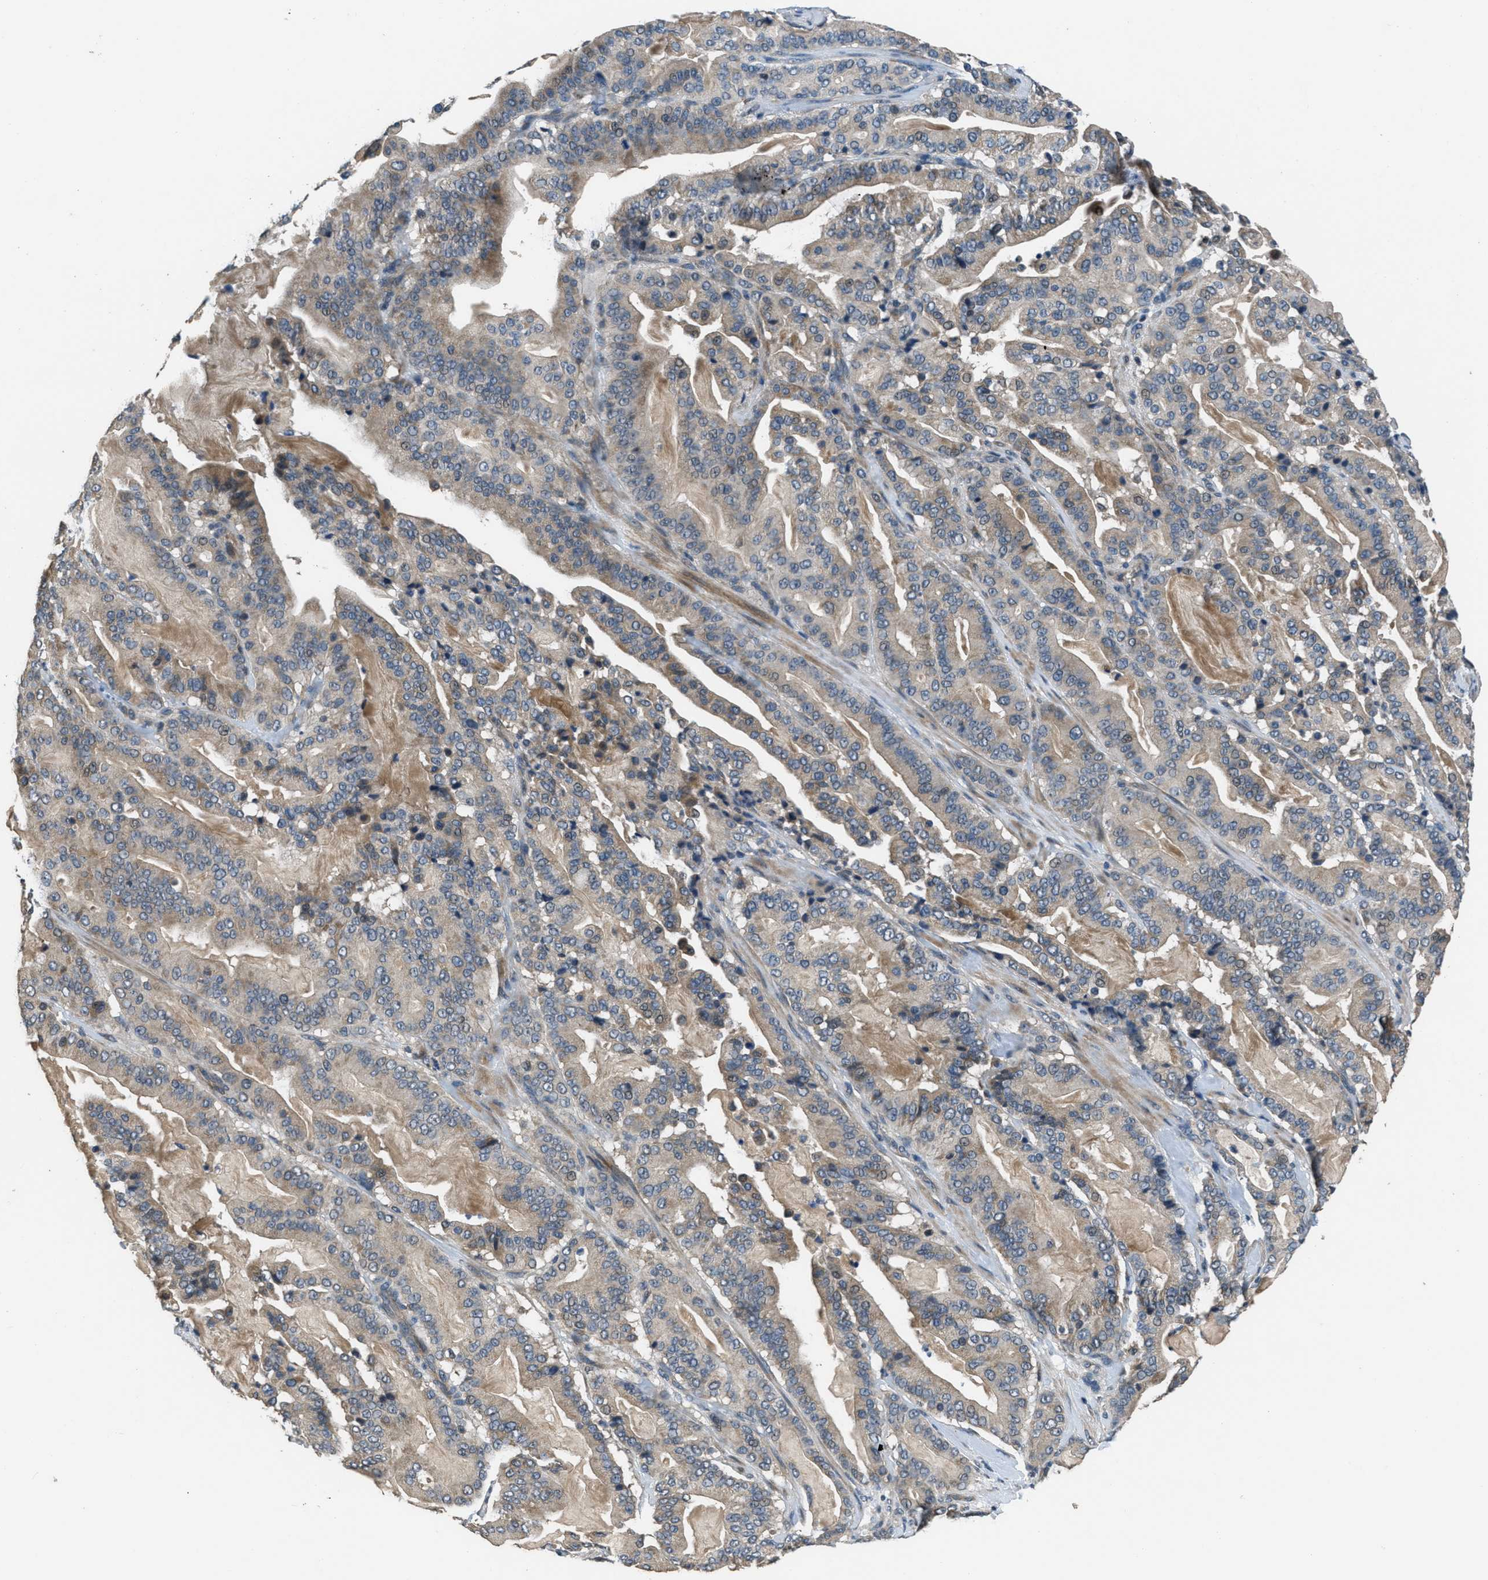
{"staining": {"intensity": "moderate", "quantity": "25%-75%", "location": "cytoplasmic/membranous"}, "tissue": "pancreatic cancer", "cell_type": "Tumor cells", "image_type": "cancer", "snomed": [{"axis": "morphology", "description": "Adenocarcinoma, NOS"}, {"axis": "topography", "description": "Pancreas"}], "caption": "There is medium levels of moderate cytoplasmic/membranous positivity in tumor cells of pancreatic cancer, as demonstrated by immunohistochemical staining (brown color).", "gene": "NAT1", "patient": {"sex": "male", "age": 63}}